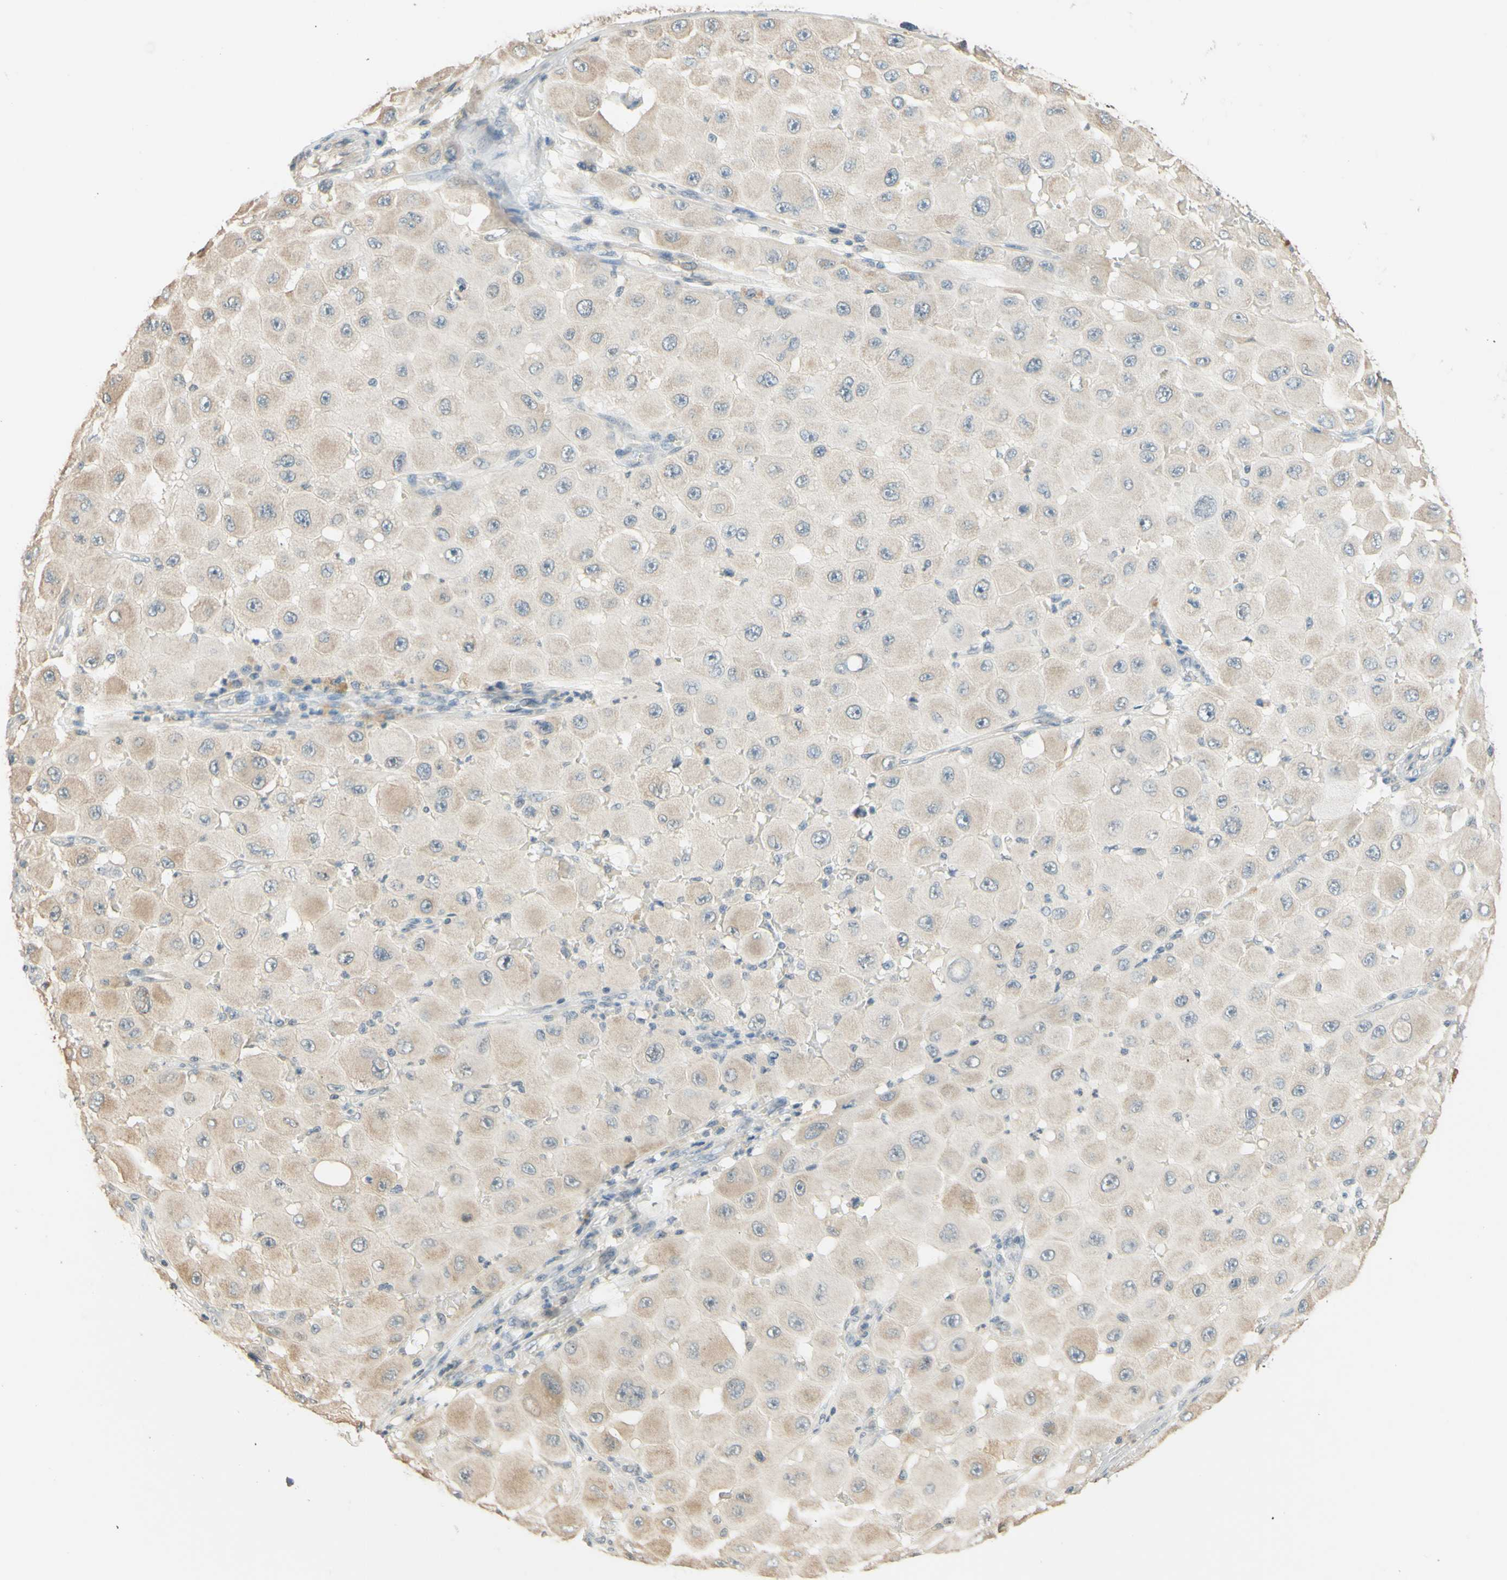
{"staining": {"intensity": "weak", "quantity": ">75%", "location": "cytoplasmic/membranous"}, "tissue": "melanoma", "cell_type": "Tumor cells", "image_type": "cancer", "snomed": [{"axis": "morphology", "description": "Malignant melanoma, NOS"}, {"axis": "topography", "description": "Skin"}], "caption": "There is low levels of weak cytoplasmic/membranous staining in tumor cells of melanoma, as demonstrated by immunohistochemical staining (brown color).", "gene": "MAG", "patient": {"sex": "female", "age": 81}}